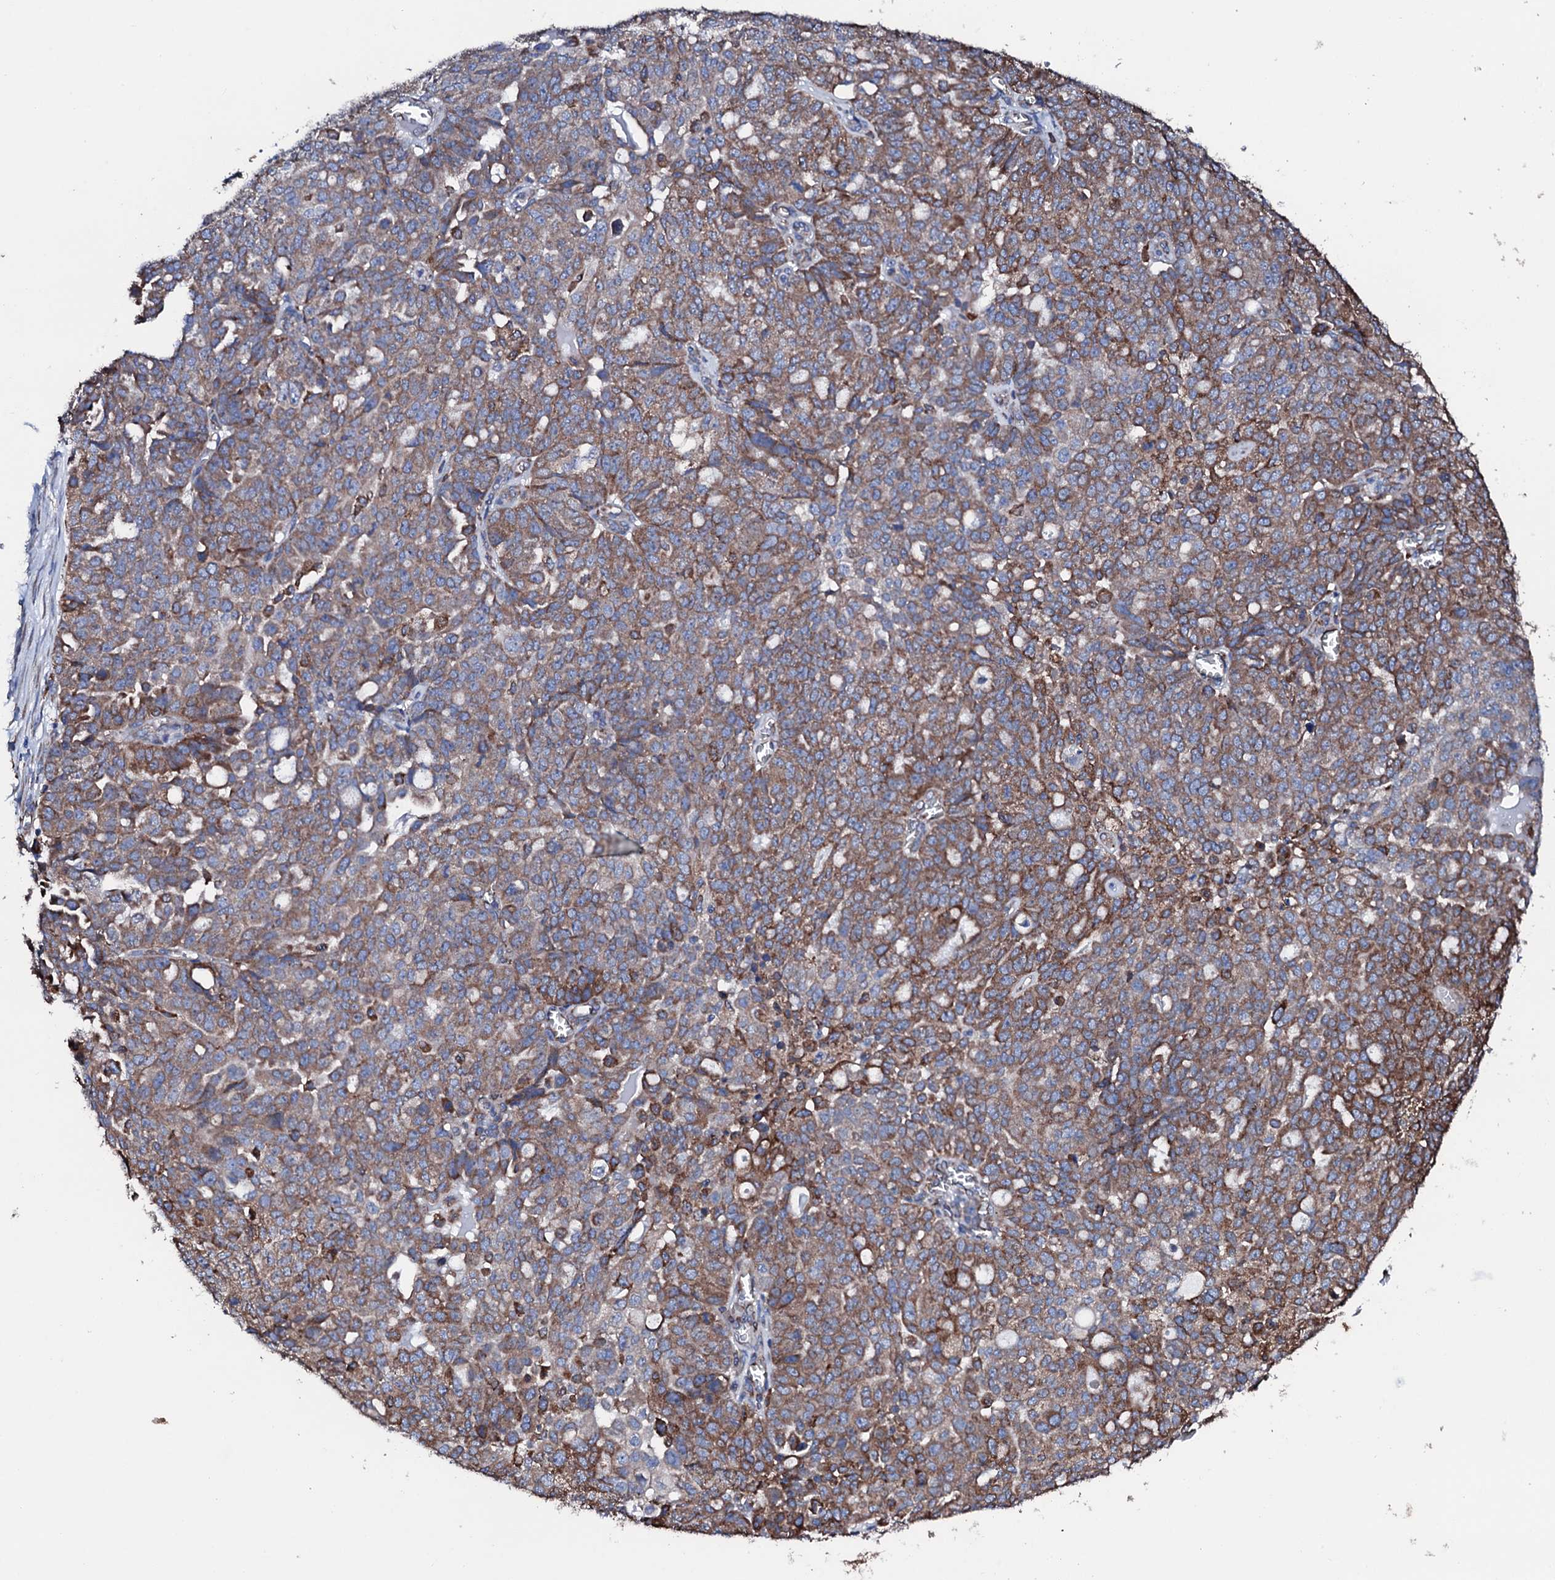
{"staining": {"intensity": "moderate", "quantity": ">75%", "location": "cytoplasmic/membranous"}, "tissue": "ovarian cancer", "cell_type": "Tumor cells", "image_type": "cancer", "snomed": [{"axis": "morphology", "description": "Cystadenocarcinoma, serous, NOS"}, {"axis": "topography", "description": "Soft tissue"}, {"axis": "topography", "description": "Ovary"}], "caption": "Immunohistochemical staining of human ovarian cancer (serous cystadenocarcinoma) reveals medium levels of moderate cytoplasmic/membranous expression in about >75% of tumor cells.", "gene": "AMDHD1", "patient": {"sex": "female", "age": 57}}